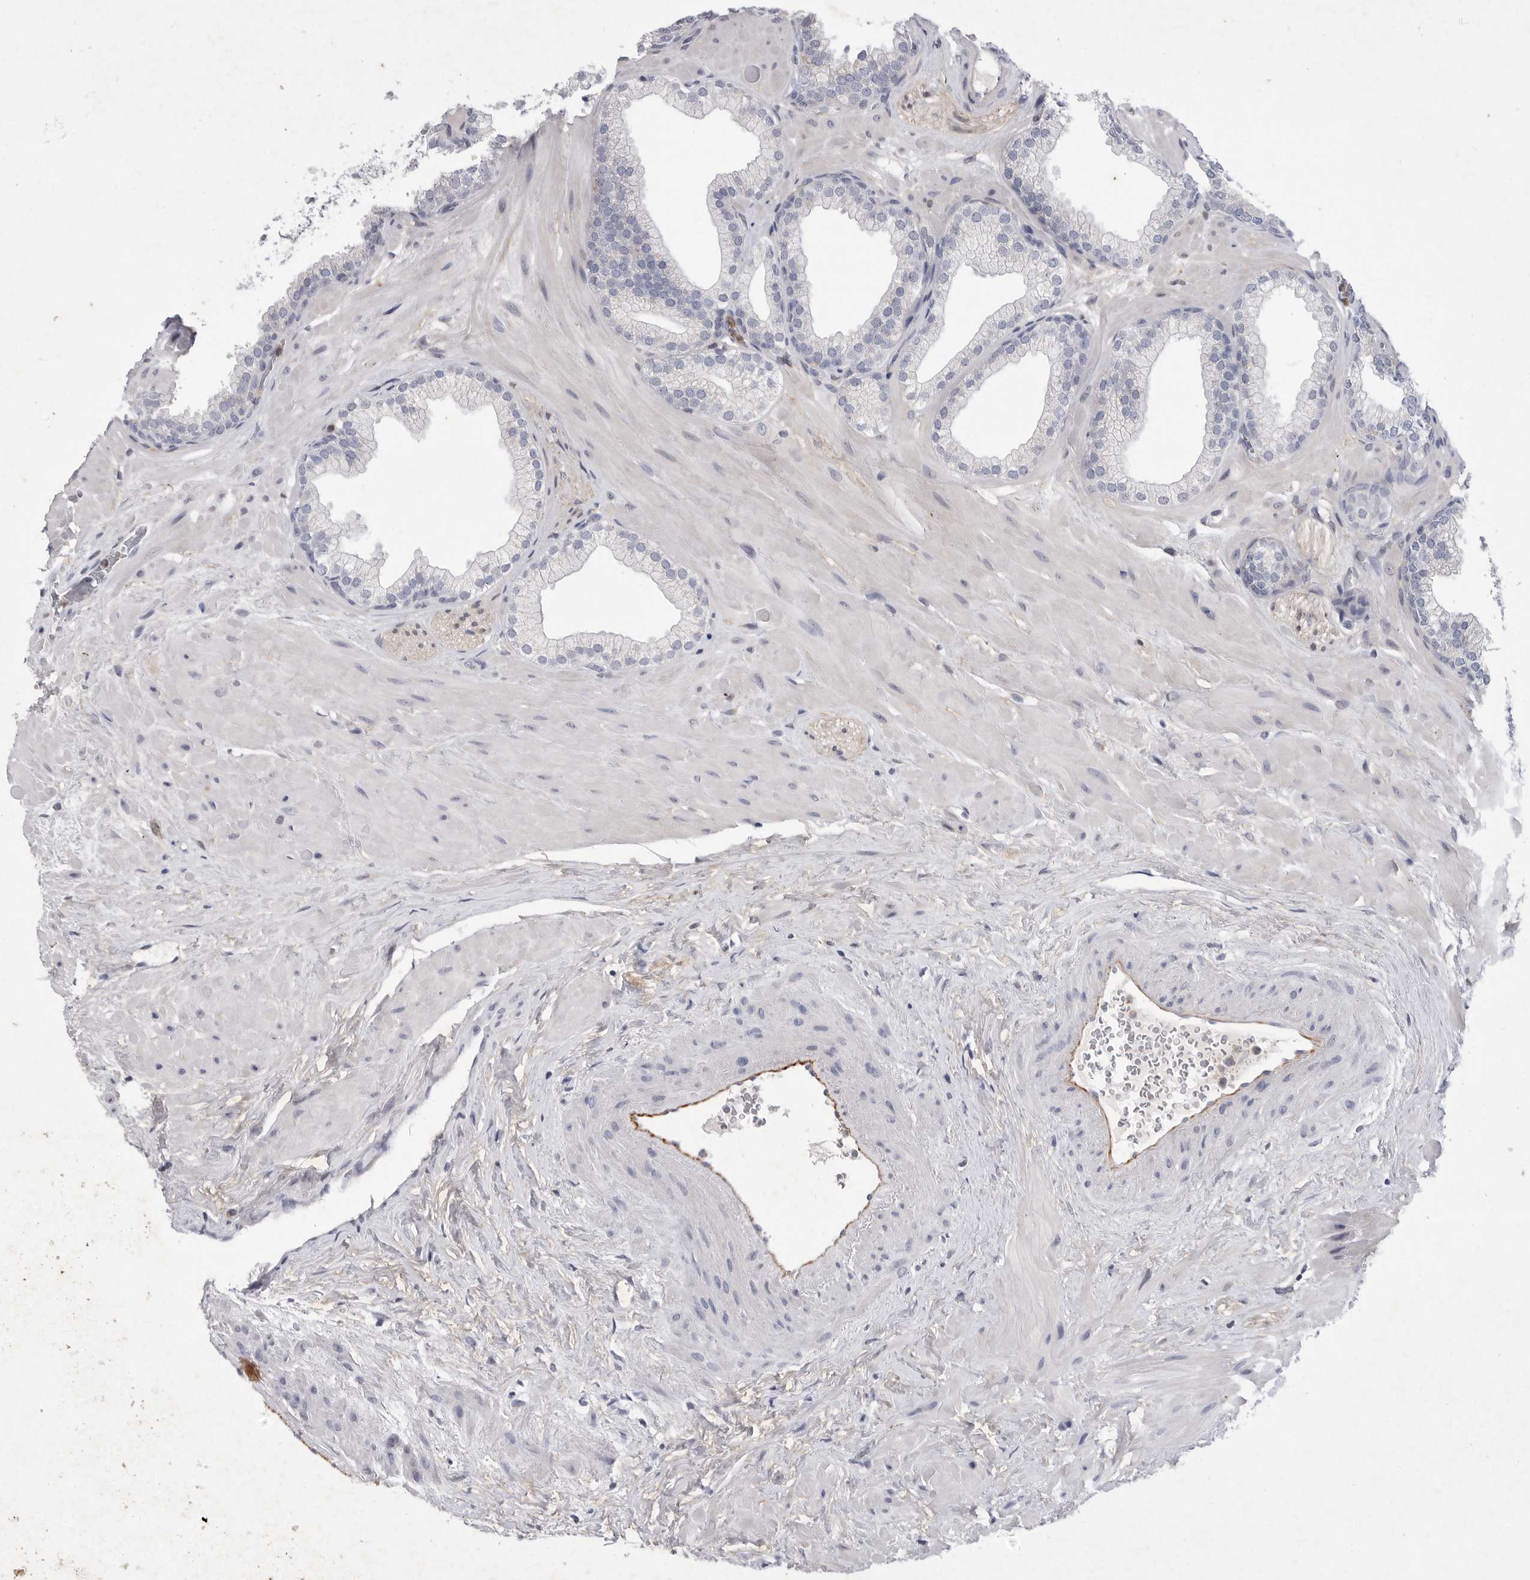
{"staining": {"intensity": "negative", "quantity": "none", "location": "none"}, "tissue": "prostate", "cell_type": "Glandular cells", "image_type": "normal", "snomed": [{"axis": "morphology", "description": "Normal tissue, NOS"}, {"axis": "morphology", "description": "Urothelial carcinoma, Low grade"}, {"axis": "topography", "description": "Urinary bladder"}, {"axis": "topography", "description": "Prostate"}], "caption": "The micrograph demonstrates no staining of glandular cells in normal prostate. Brightfield microscopy of IHC stained with DAB (3,3'-diaminobenzidine) (brown) and hematoxylin (blue), captured at high magnification.", "gene": "SIGLEC10", "patient": {"sex": "male", "age": 60}}